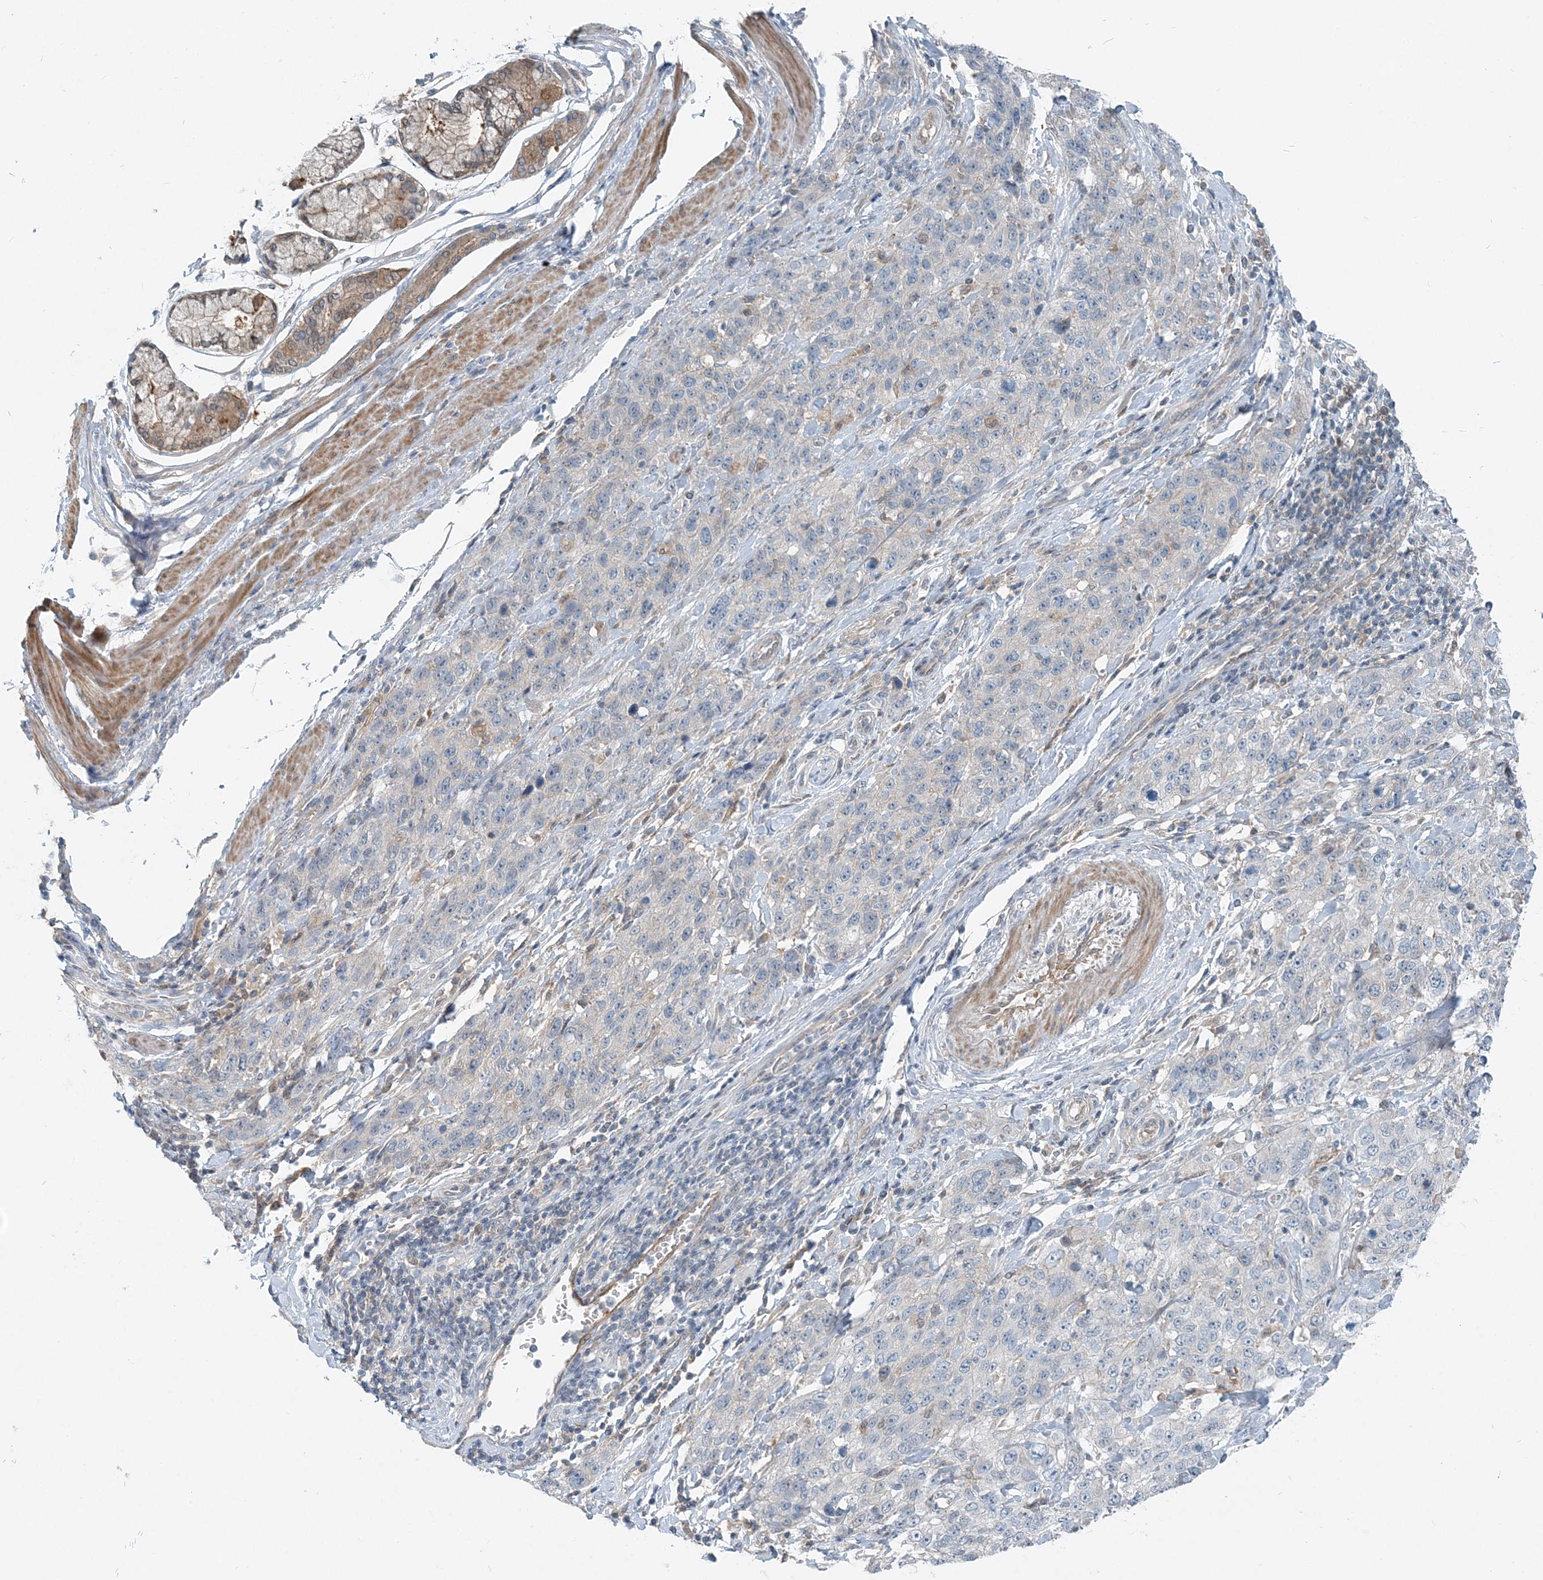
{"staining": {"intensity": "negative", "quantity": "none", "location": "none"}, "tissue": "stomach cancer", "cell_type": "Tumor cells", "image_type": "cancer", "snomed": [{"axis": "morphology", "description": "Normal tissue, NOS"}, {"axis": "morphology", "description": "Adenocarcinoma, NOS"}, {"axis": "topography", "description": "Lymph node"}, {"axis": "topography", "description": "Stomach"}], "caption": "Tumor cells show no significant staining in stomach cancer.", "gene": "ARMH1", "patient": {"sex": "male", "age": 48}}